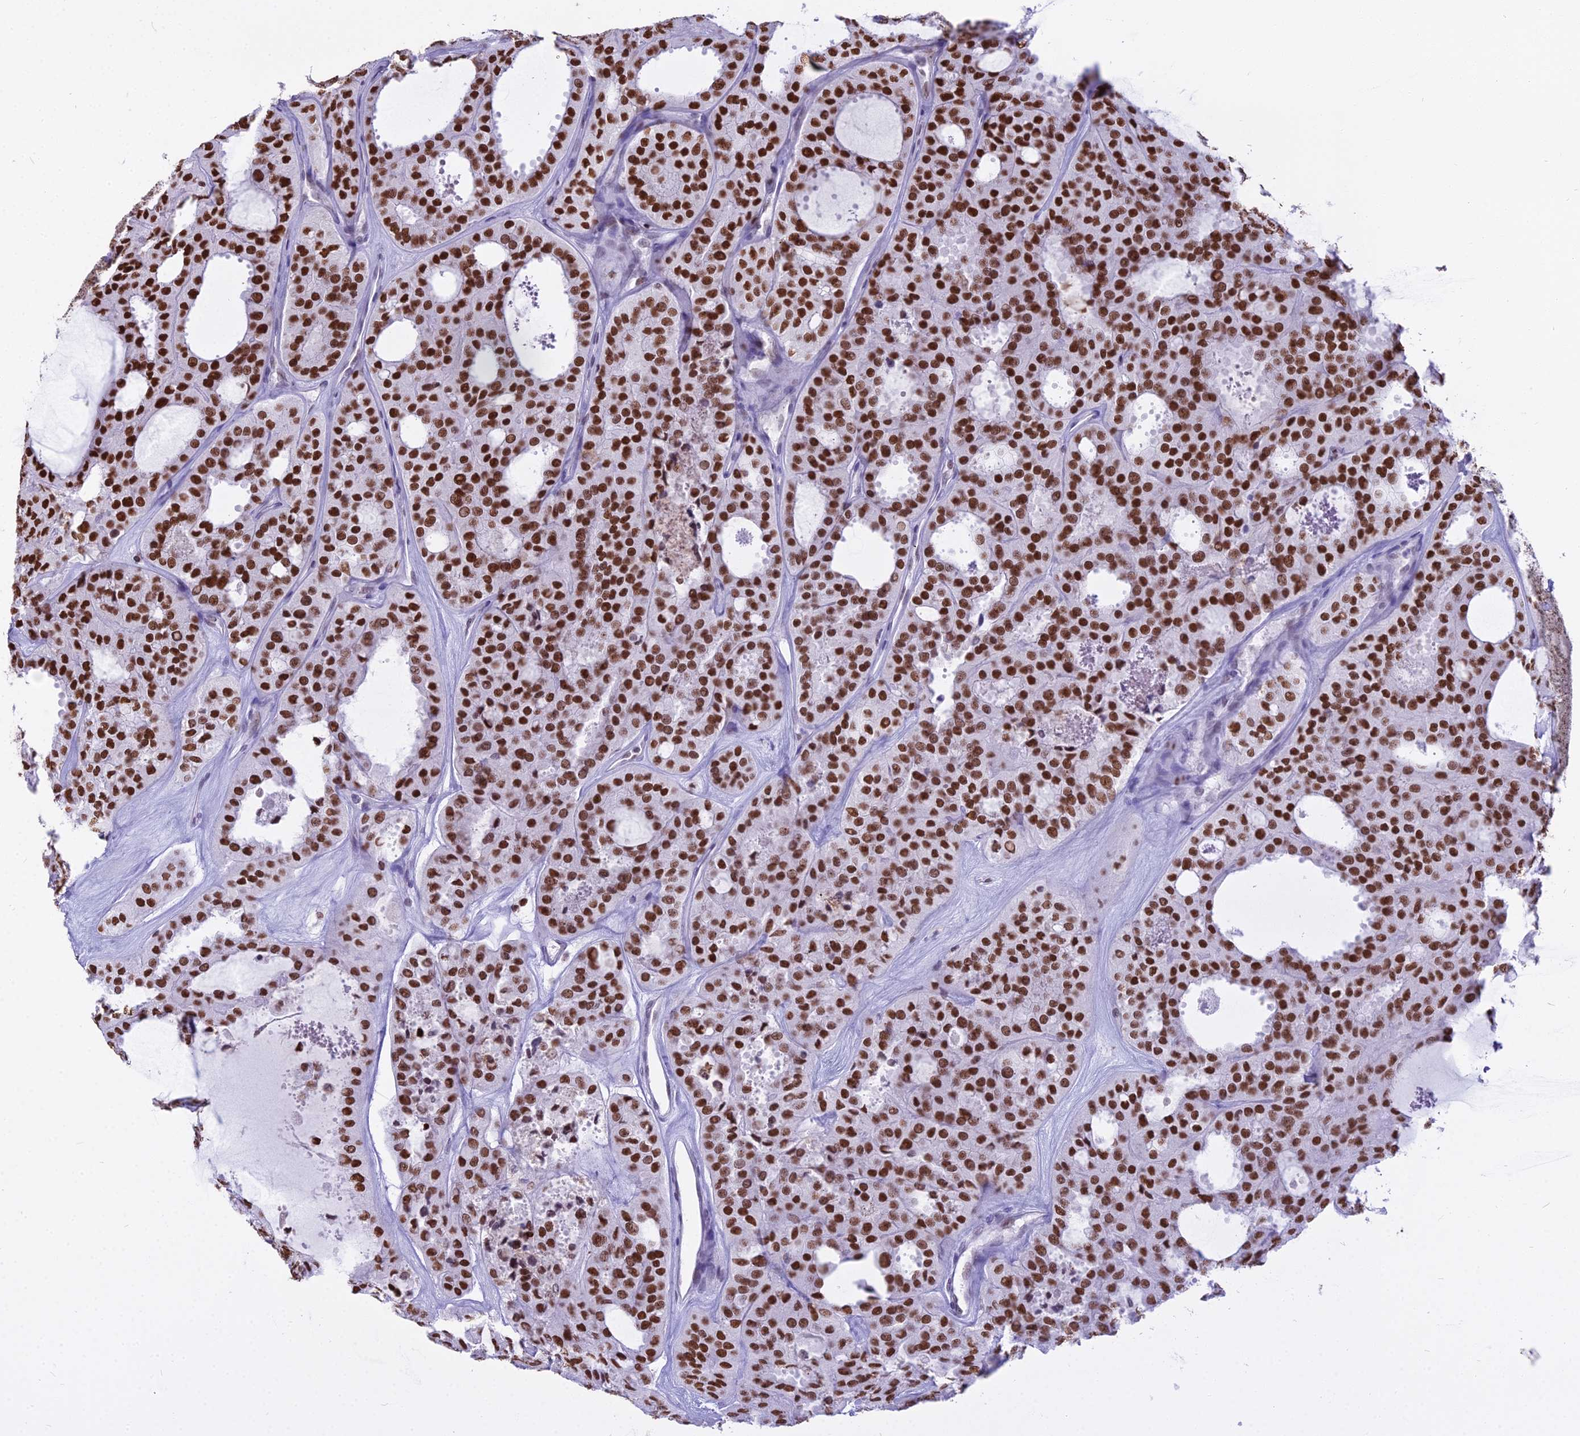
{"staining": {"intensity": "strong", "quantity": ">75%", "location": "nuclear"}, "tissue": "thyroid cancer", "cell_type": "Tumor cells", "image_type": "cancer", "snomed": [{"axis": "morphology", "description": "Follicular adenoma carcinoma, NOS"}, {"axis": "topography", "description": "Thyroid gland"}], "caption": "This is a photomicrograph of immunohistochemistry (IHC) staining of thyroid cancer (follicular adenoma carcinoma), which shows strong positivity in the nuclear of tumor cells.", "gene": "PARP1", "patient": {"sex": "male", "age": 75}}